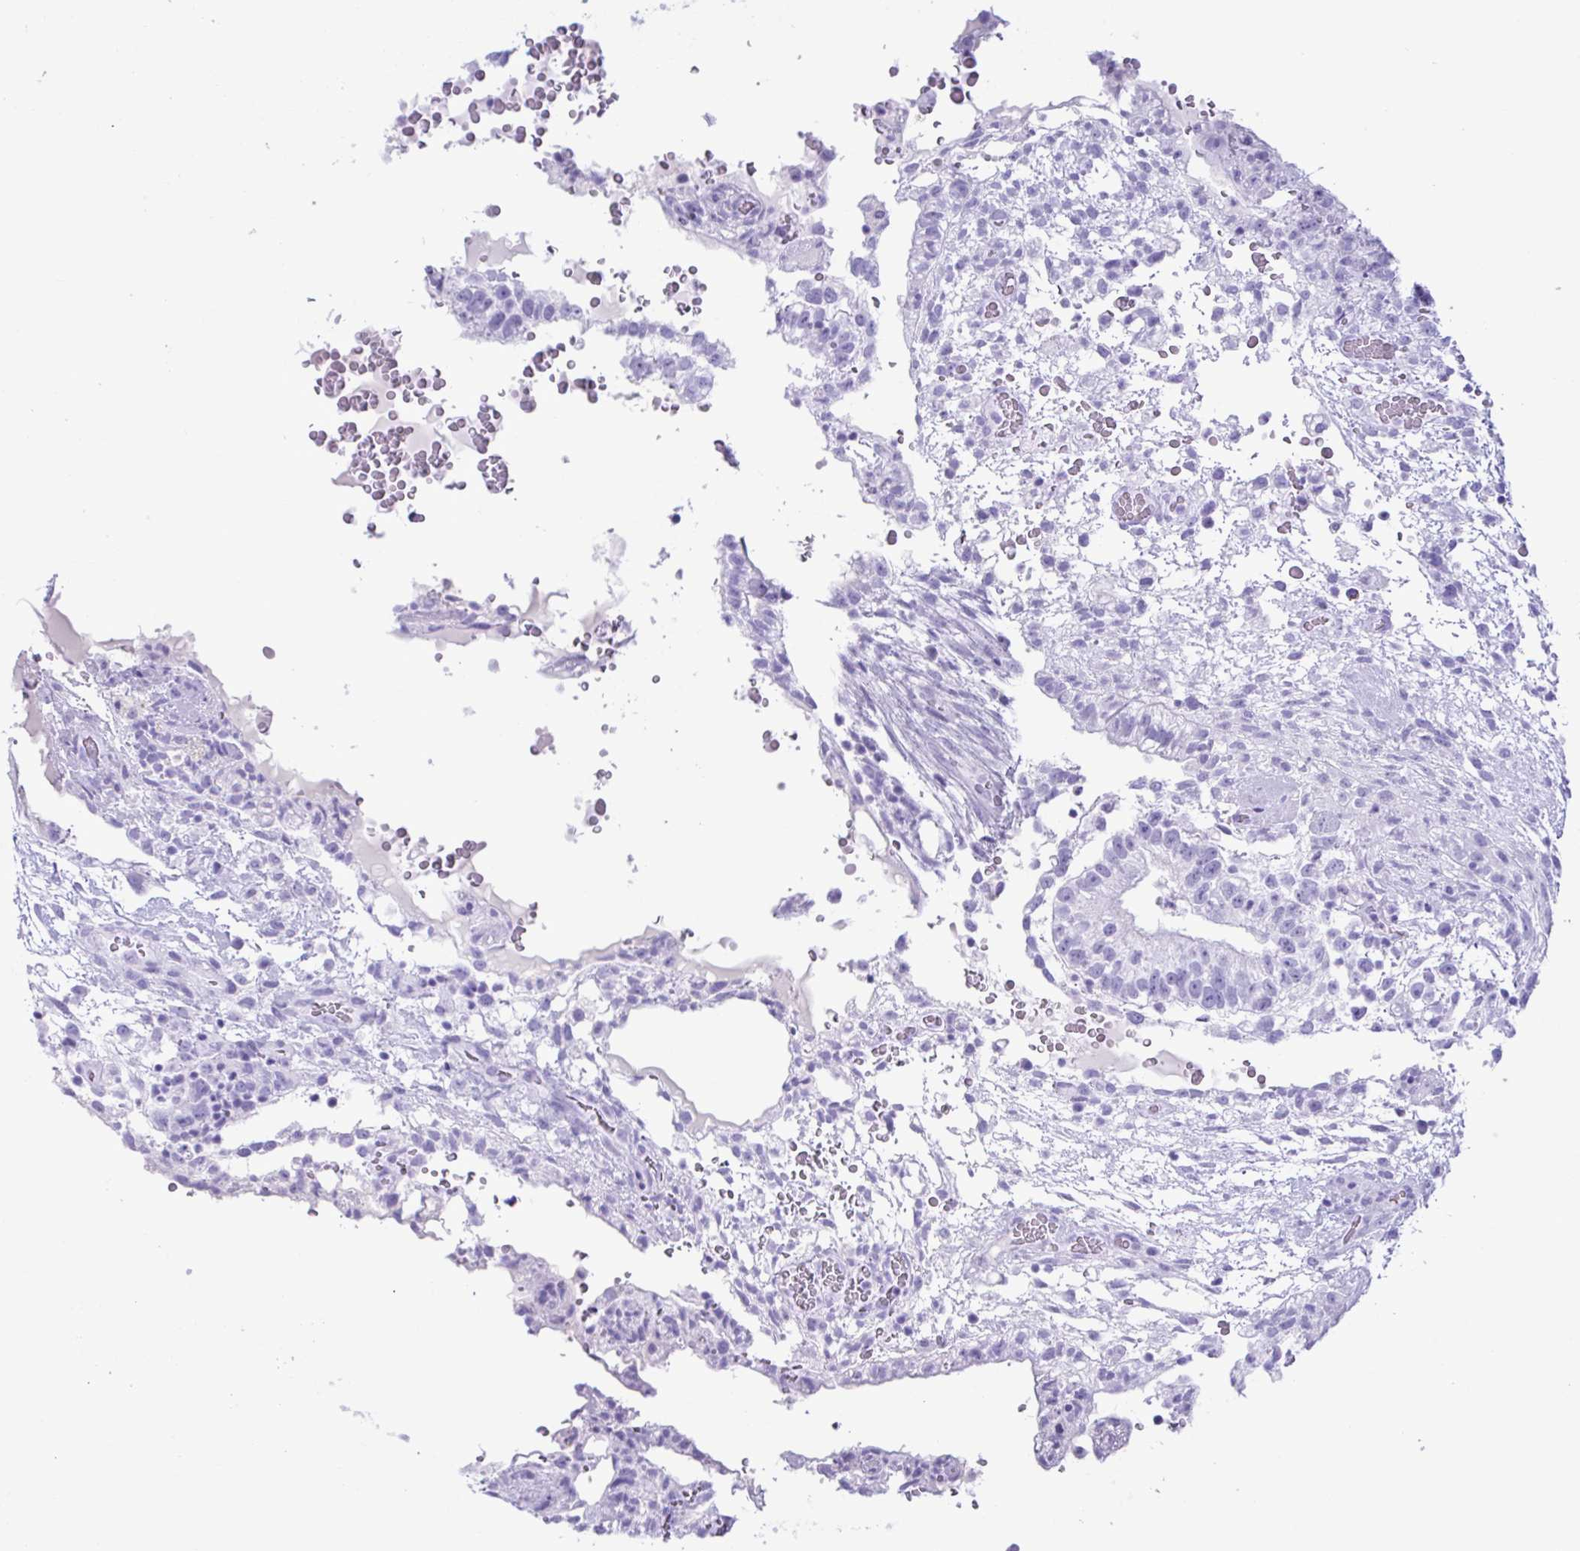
{"staining": {"intensity": "negative", "quantity": "none", "location": "none"}, "tissue": "testis cancer", "cell_type": "Tumor cells", "image_type": "cancer", "snomed": [{"axis": "morphology", "description": "Carcinoma, Embryonal, NOS"}, {"axis": "topography", "description": "Testis"}], "caption": "The image exhibits no significant positivity in tumor cells of testis embryonal carcinoma.", "gene": "MRGPRG", "patient": {"sex": "male", "age": 32}}